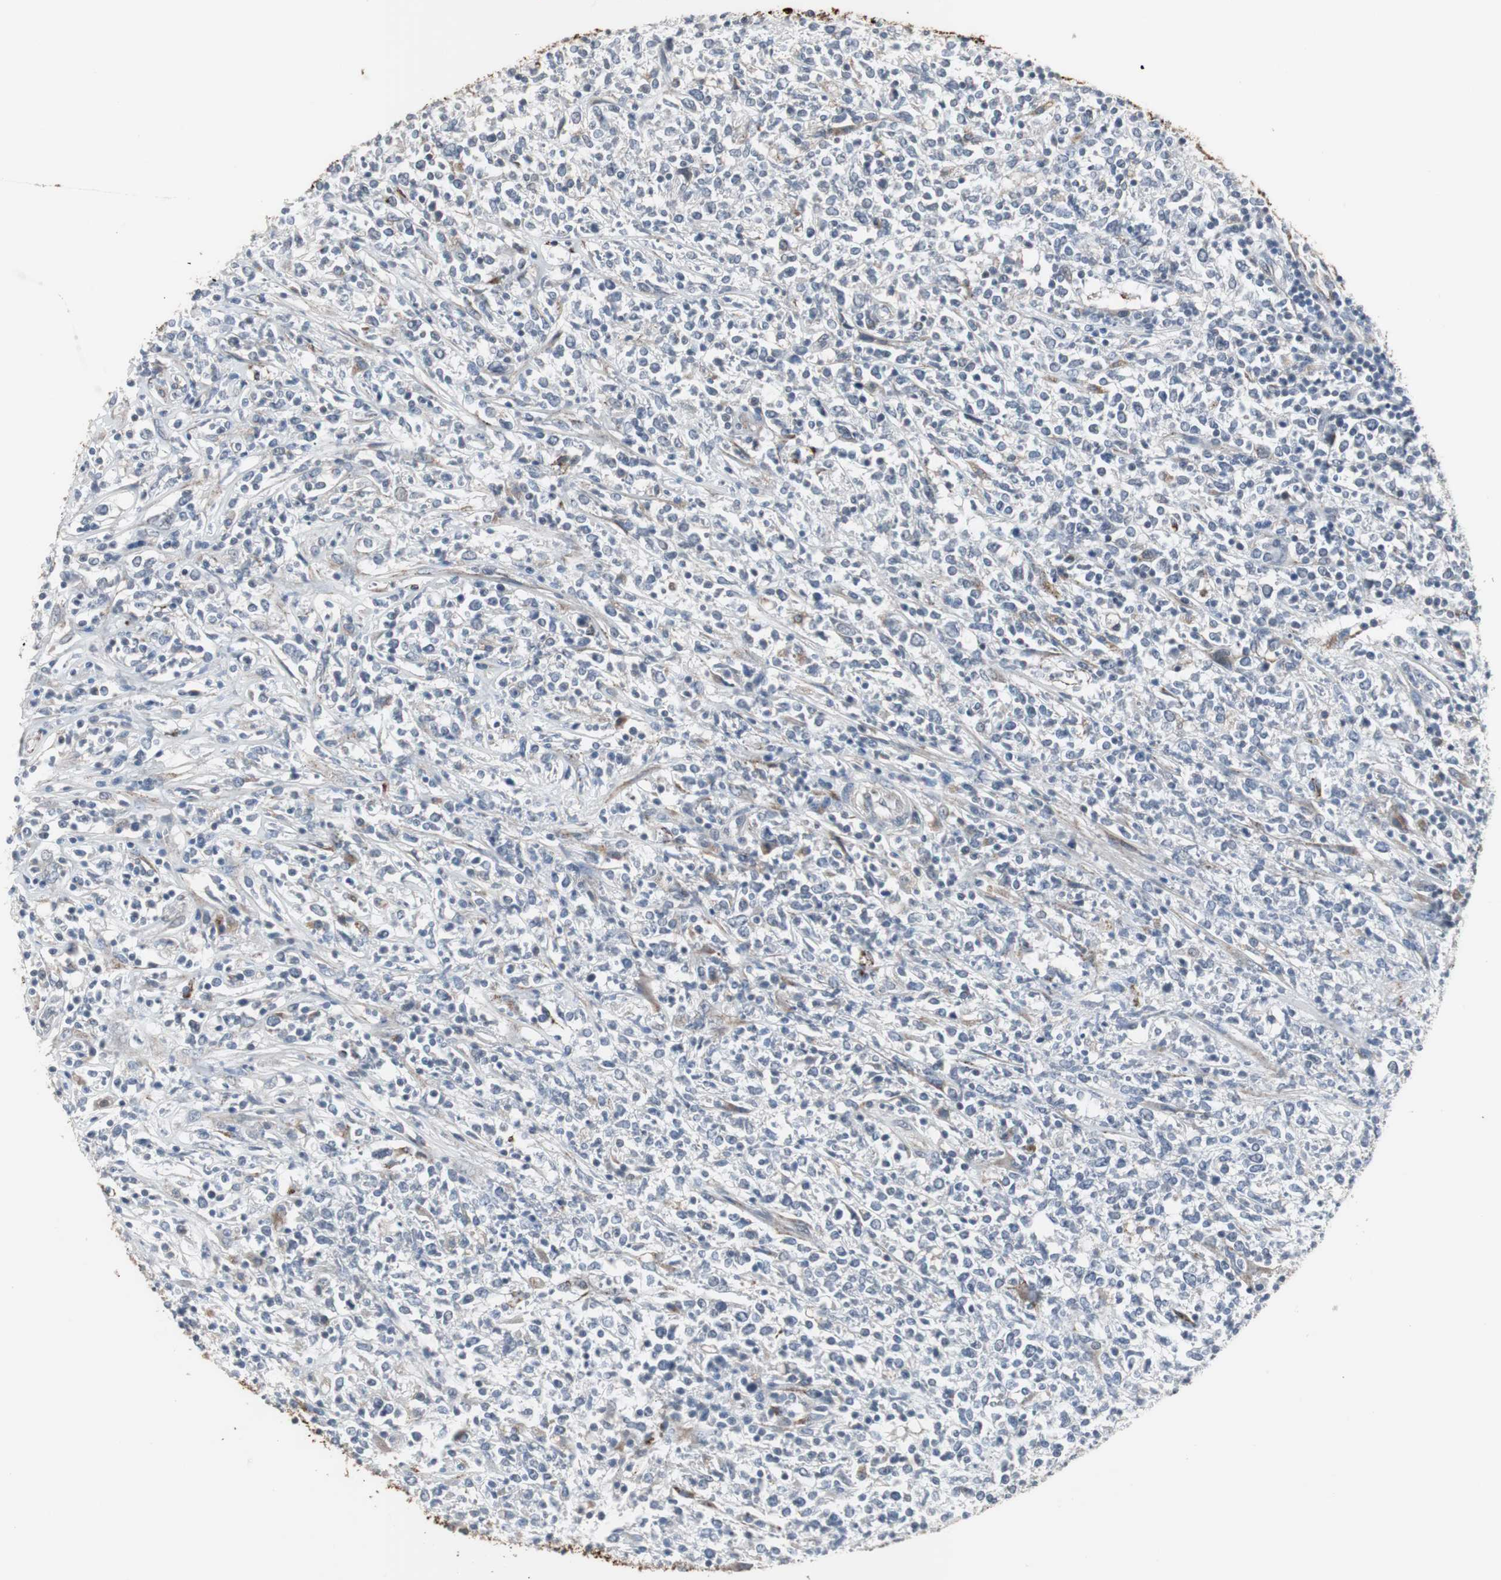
{"staining": {"intensity": "negative", "quantity": "none", "location": "none"}, "tissue": "lymphoma", "cell_type": "Tumor cells", "image_type": "cancer", "snomed": [{"axis": "morphology", "description": "Malignant lymphoma, non-Hodgkin's type, High grade"}, {"axis": "topography", "description": "Lymph node"}], "caption": "DAB immunohistochemical staining of human malignant lymphoma, non-Hodgkin's type (high-grade) reveals no significant staining in tumor cells.", "gene": "GBA1", "patient": {"sex": "female", "age": 84}}